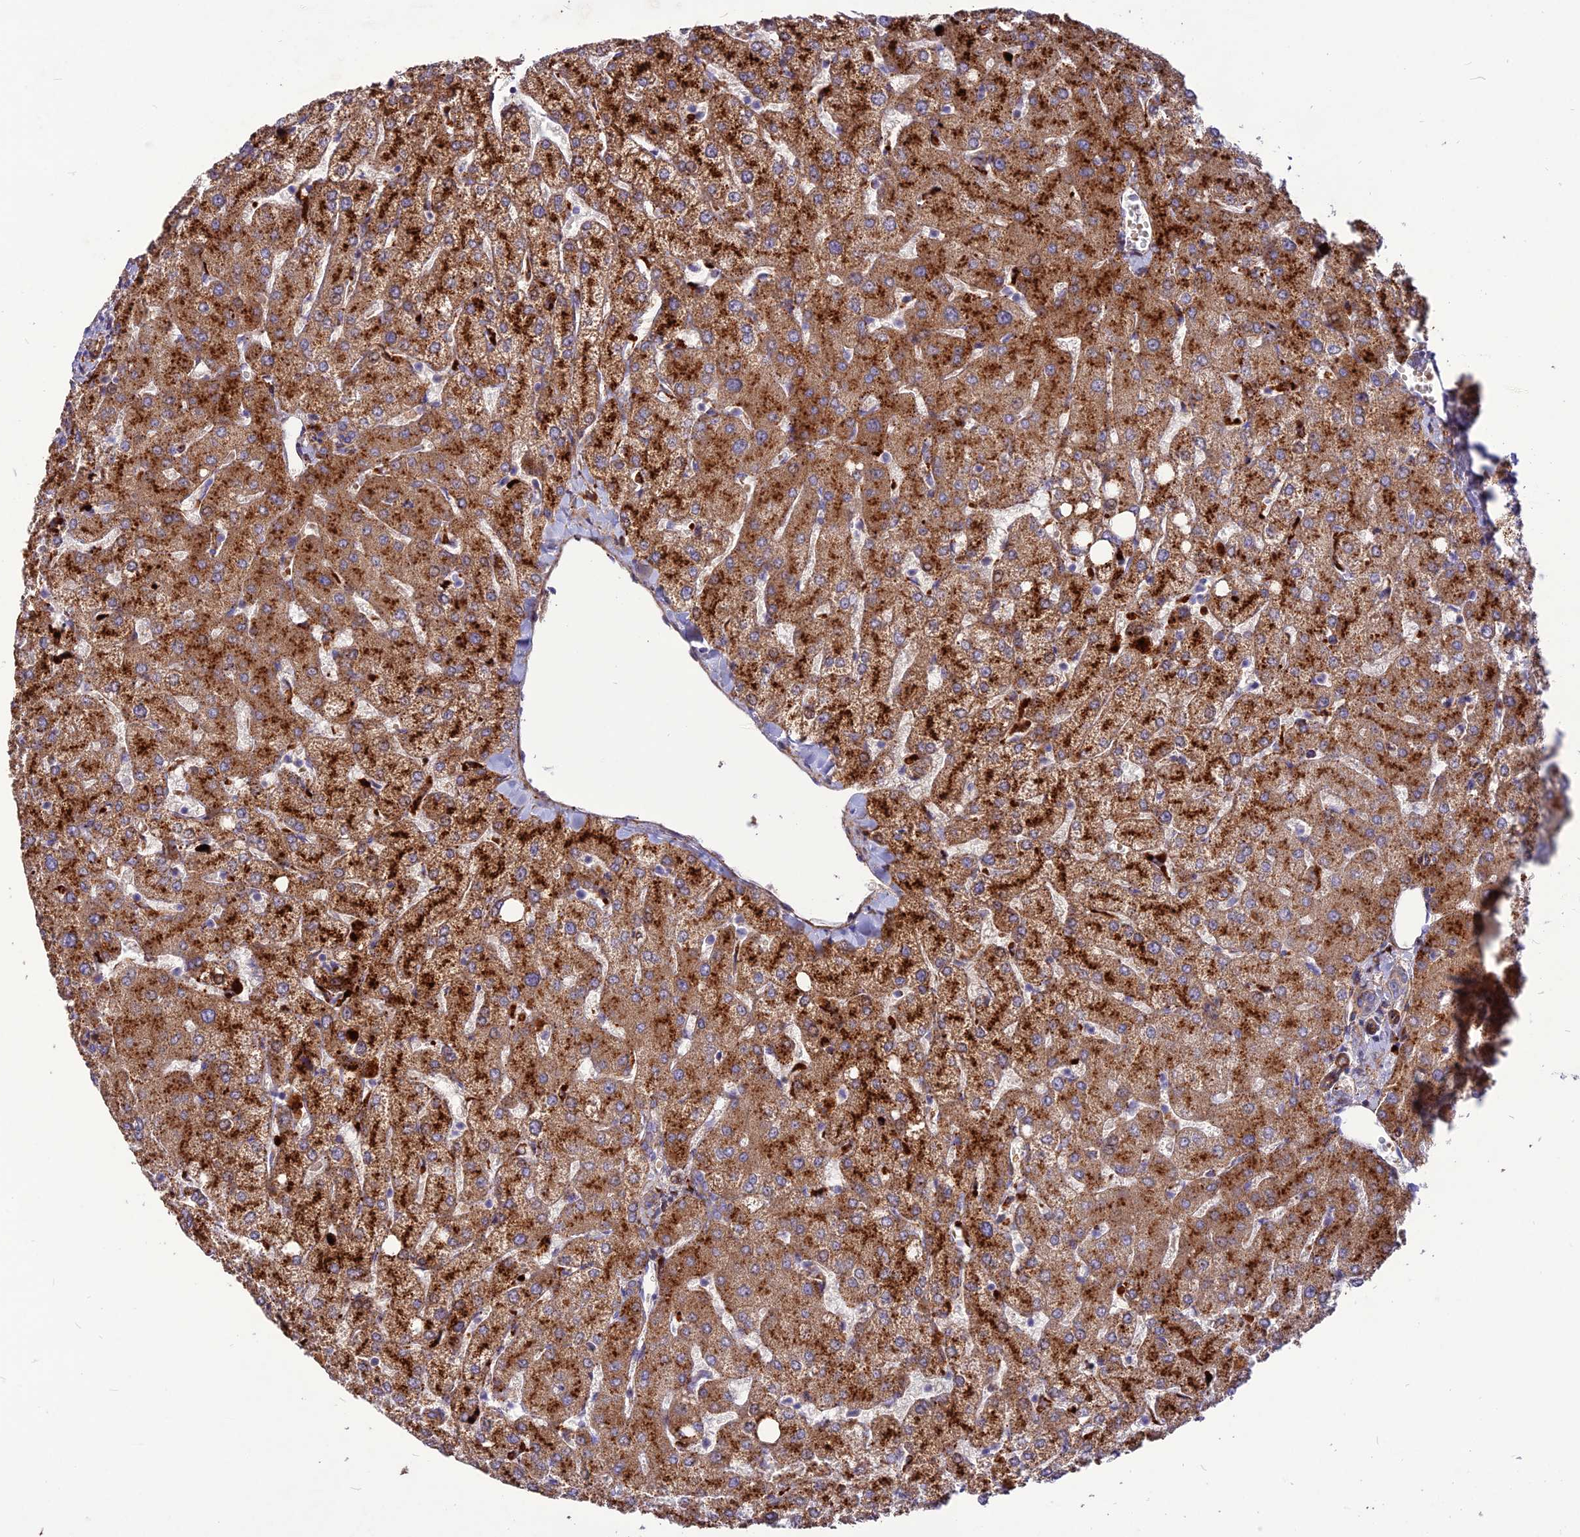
{"staining": {"intensity": "weak", "quantity": "25%-75%", "location": "cytoplasmic/membranous"}, "tissue": "liver", "cell_type": "Cholangiocytes", "image_type": "normal", "snomed": [{"axis": "morphology", "description": "Normal tissue, NOS"}, {"axis": "topography", "description": "Liver"}], "caption": "This image demonstrates benign liver stained with immunohistochemistry to label a protein in brown. The cytoplasmic/membranous of cholangiocytes show weak positivity for the protein. Nuclei are counter-stained blue.", "gene": "RIMOC1", "patient": {"sex": "female", "age": 54}}